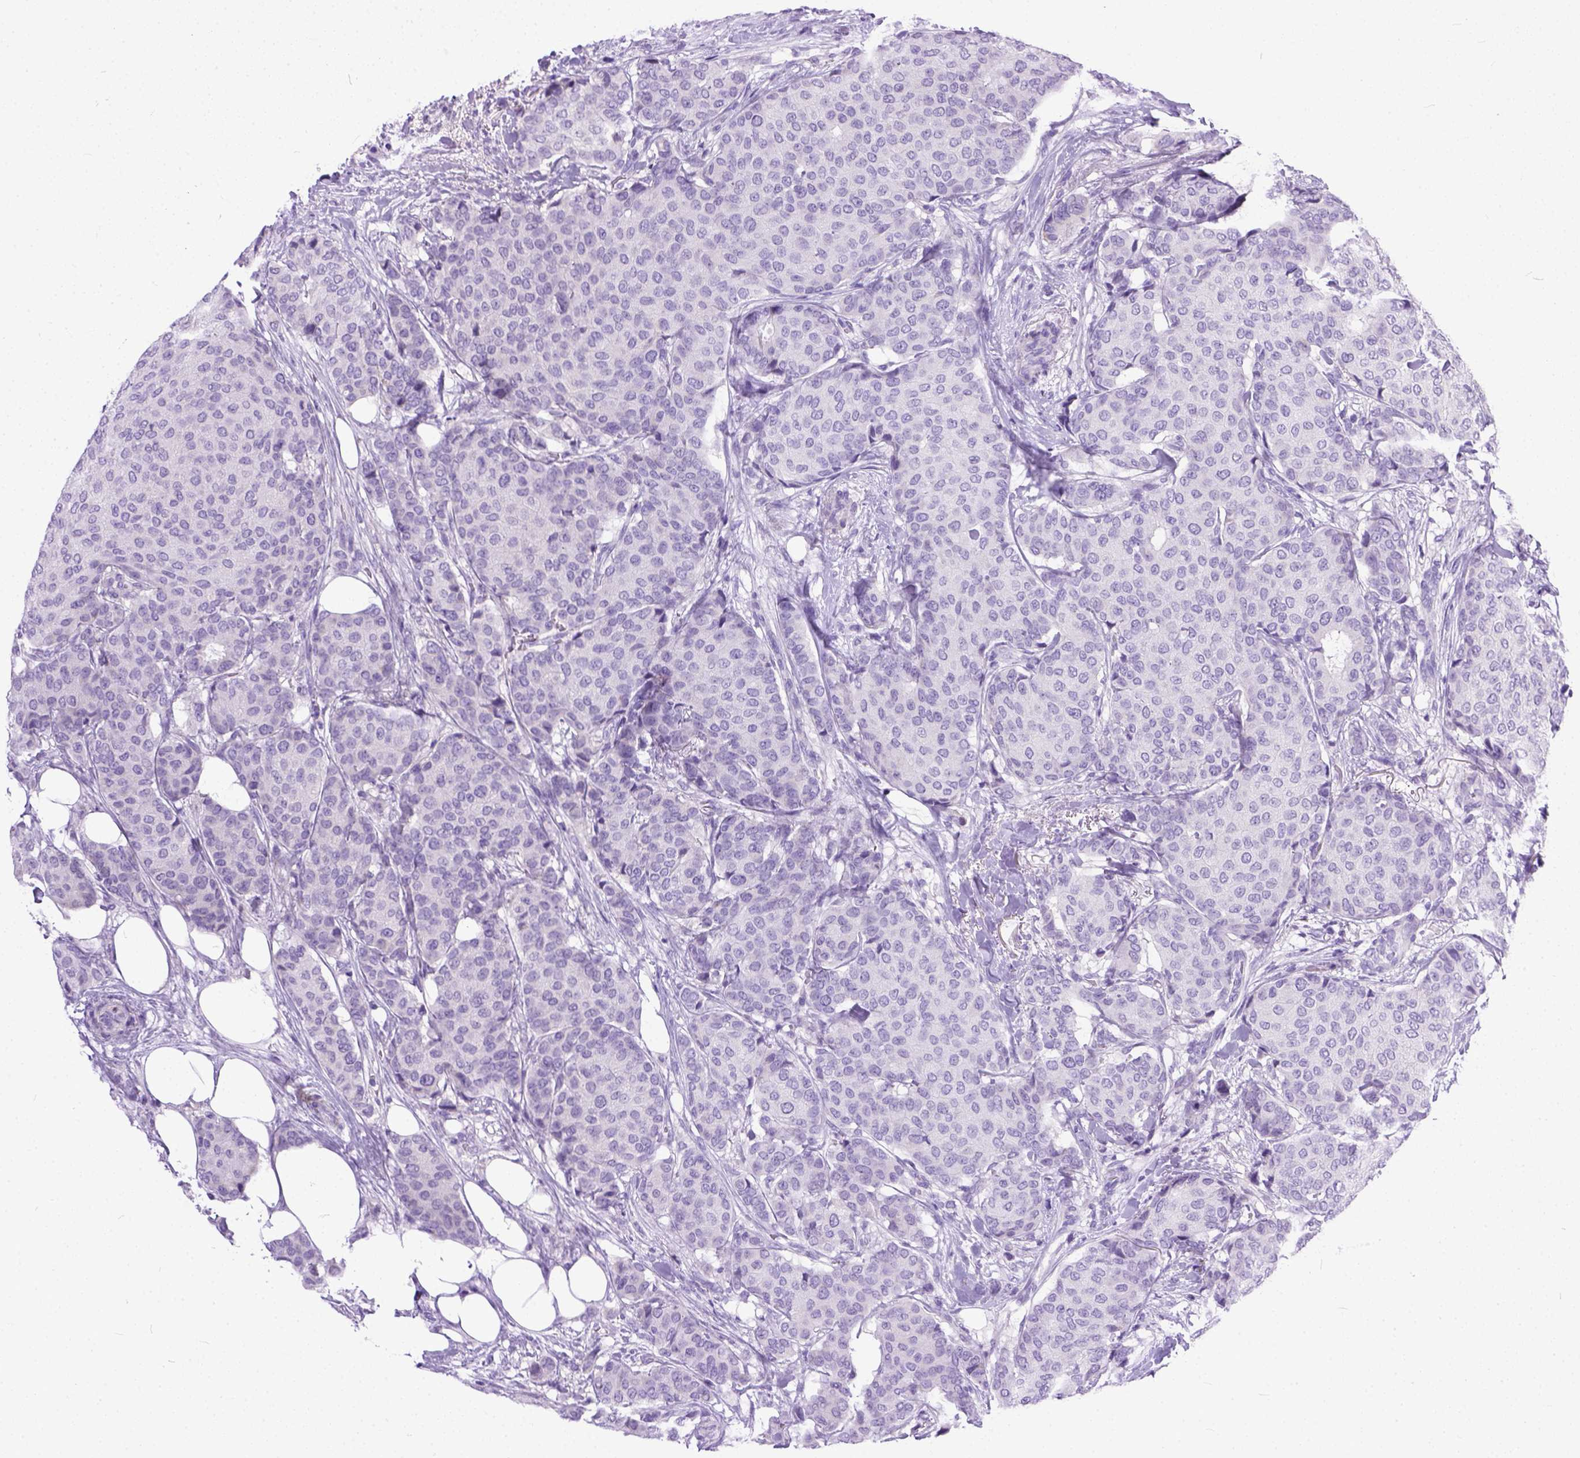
{"staining": {"intensity": "negative", "quantity": "none", "location": "none"}, "tissue": "breast cancer", "cell_type": "Tumor cells", "image_type": "cancer", "snomed": [{"axis": "morphology", "description": "Duct carcinoma"}, {"axis": "topography", "description": "Breast"}], "caption": "High magnification brightfield microscopy of breast intraductal carcinoma stained with DAB (3,3'-diaminobenzidine) (brown) and counterstained with hematoxylin (blue): tumor cells show no significant expression. (Brightfield microscopy of DAB immunohistochemistry at high magnification).", "gene": "PLK5", "patient": {"sex": "female", "age": 75}}